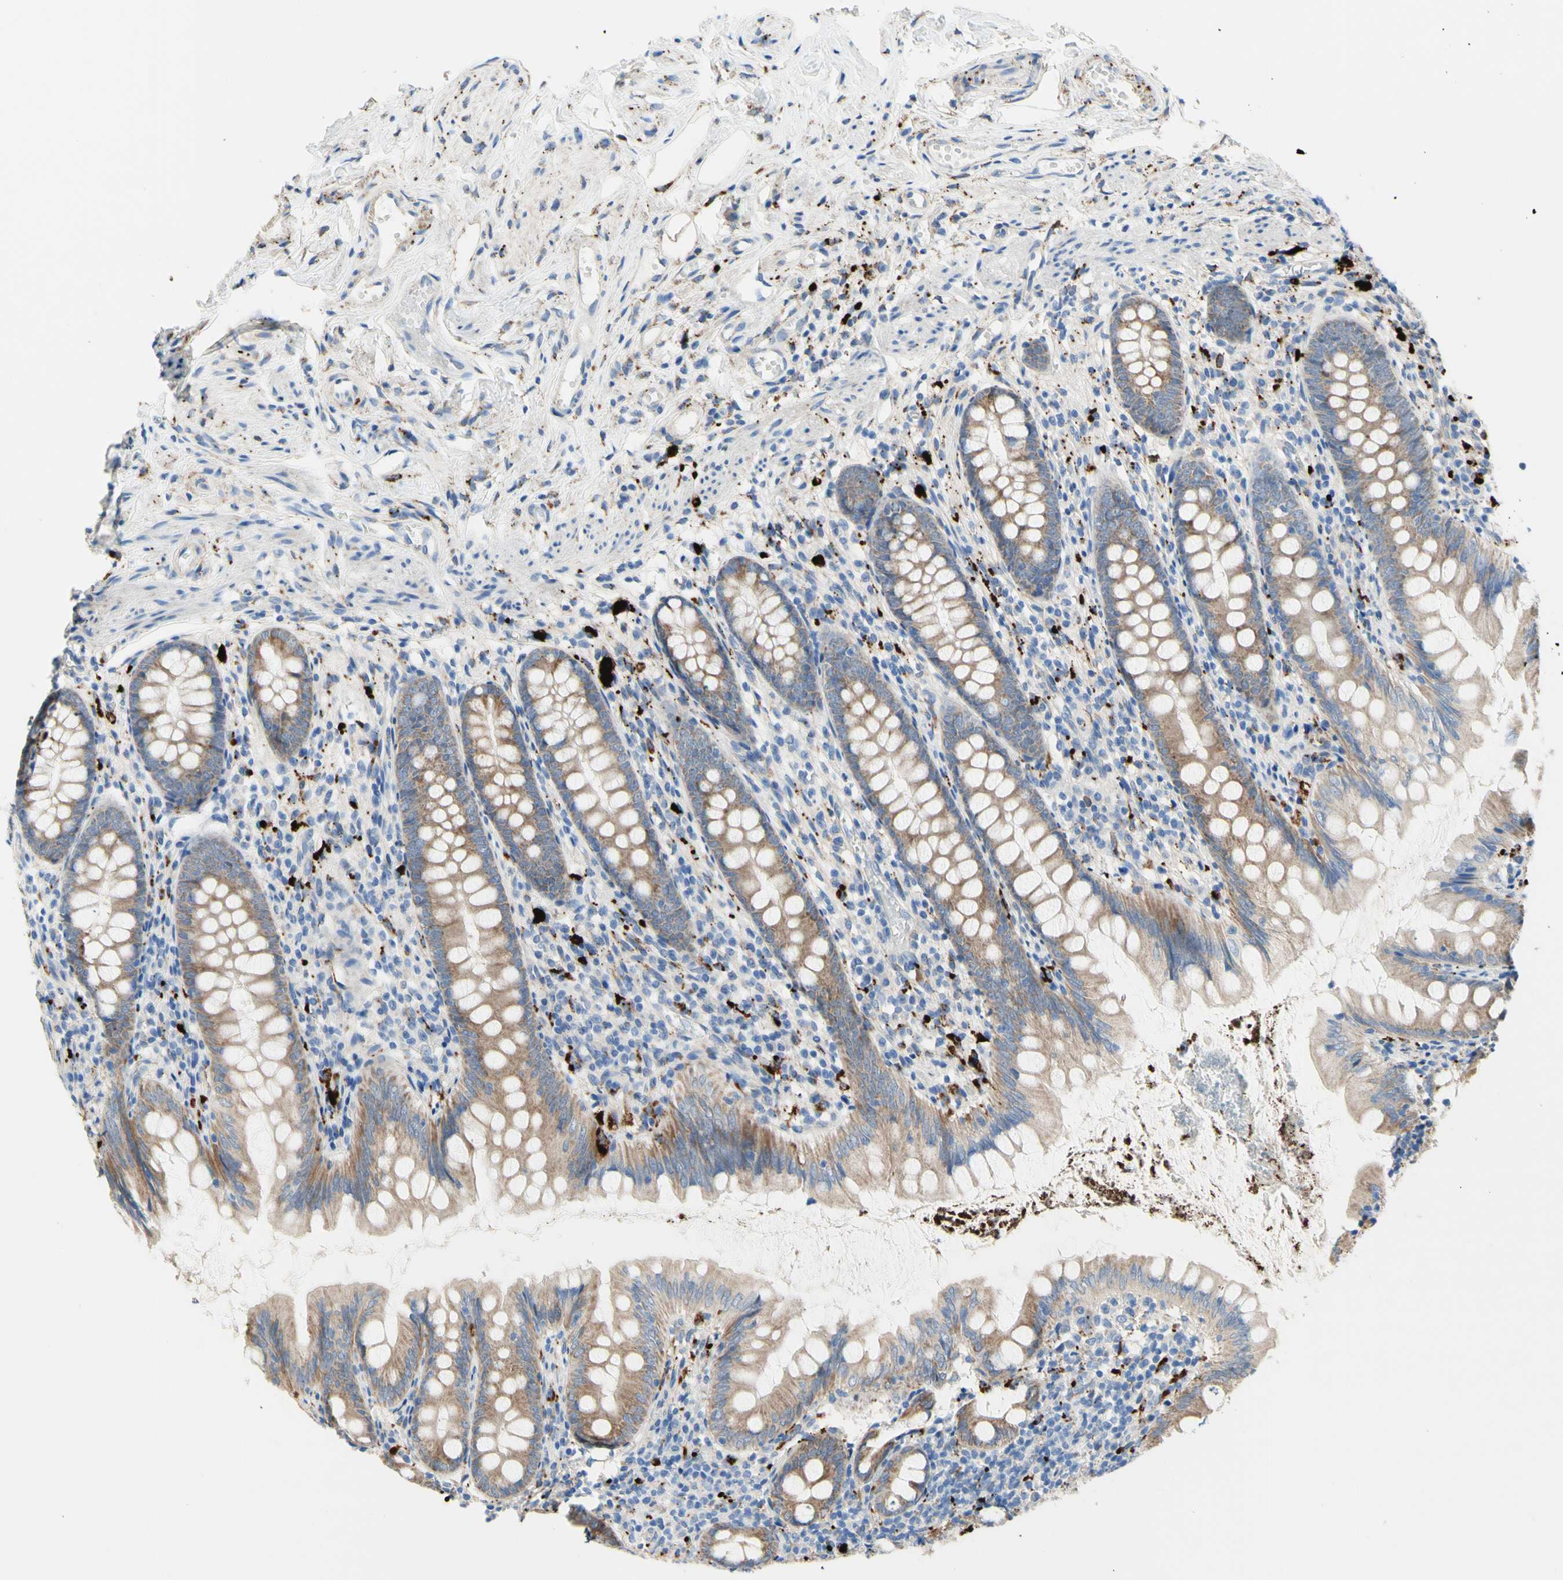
{"staining": {"intensity": "moderate", "quantity": ">75%", "location": "cytoplasmic/membranous"}, "tissue": "appendix", "cell_type": "Glandular cells", "image_type": "normal", "snomed": [{"axis": "morphology", "description": "Normal tissue, NOS"}, {"axis": "topography", "description": "Appendix"}], "caption": "This is a micrograph of immunohistochemistry staining of normal appendix, which shows moderate staining in the cytoplasmic/membranous of glandular cells.", "gene": "URB2", "patient": {"sex": "female", "age": 77}}